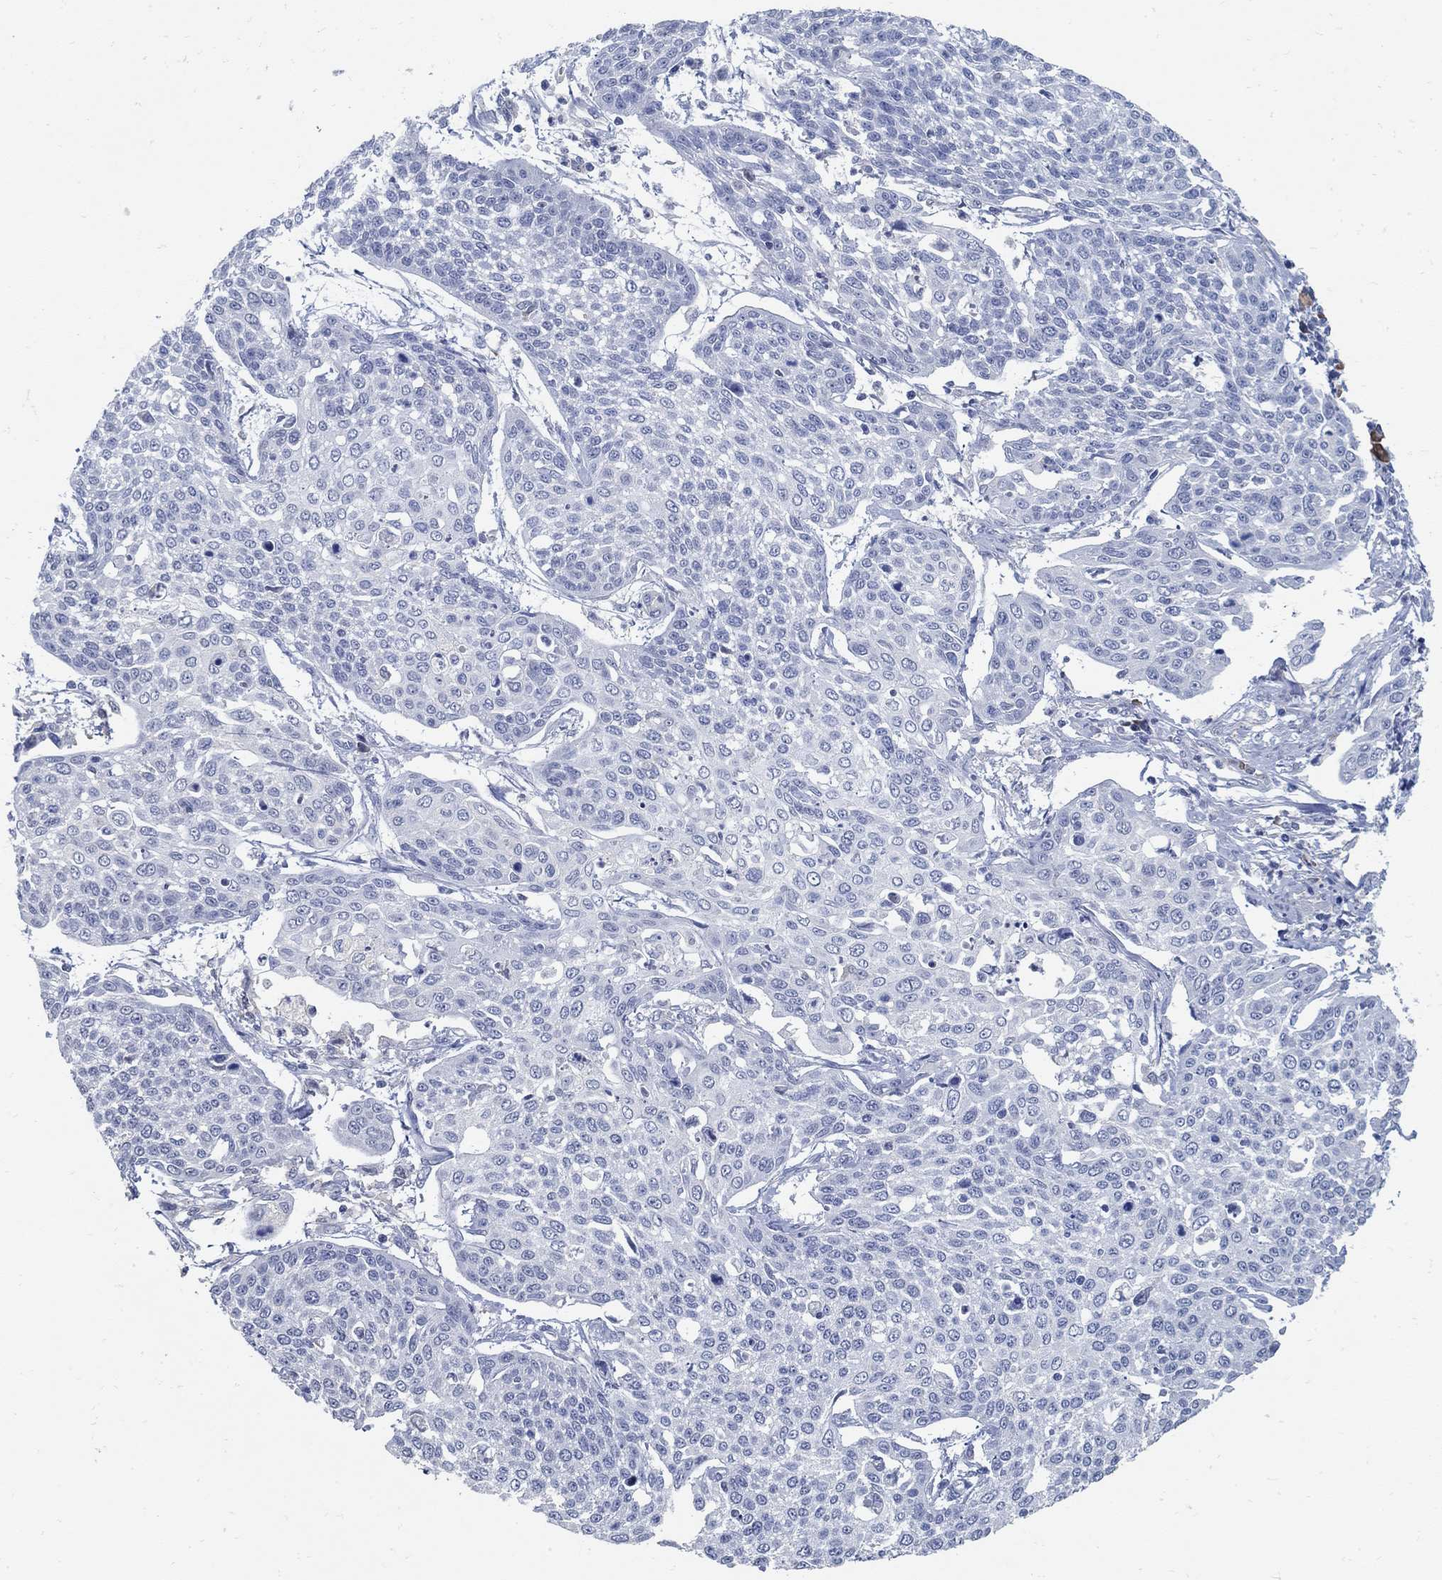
{"staining": {"intensity": "negative", "quantity": "none", "location": "none"}, "tissue": "cervical cancer", "cell_type": "Tumor cells", "image_type": "cancer", "snomed": [{"axis": "morphology", "description": "Squamous cell carcinoma, NOS"}, {"axis": "topography", "description": "Cervix"}], "caption": "Tumor cells show no significant expression in cervical cancer. (Brightfield microscopy of DAB (3,3'-diaminobenzidine) immunohistochemistry (IHC) at high magnification).", "gene": "PCDH11X", "patient": {"sex": "female", "age": 34}}